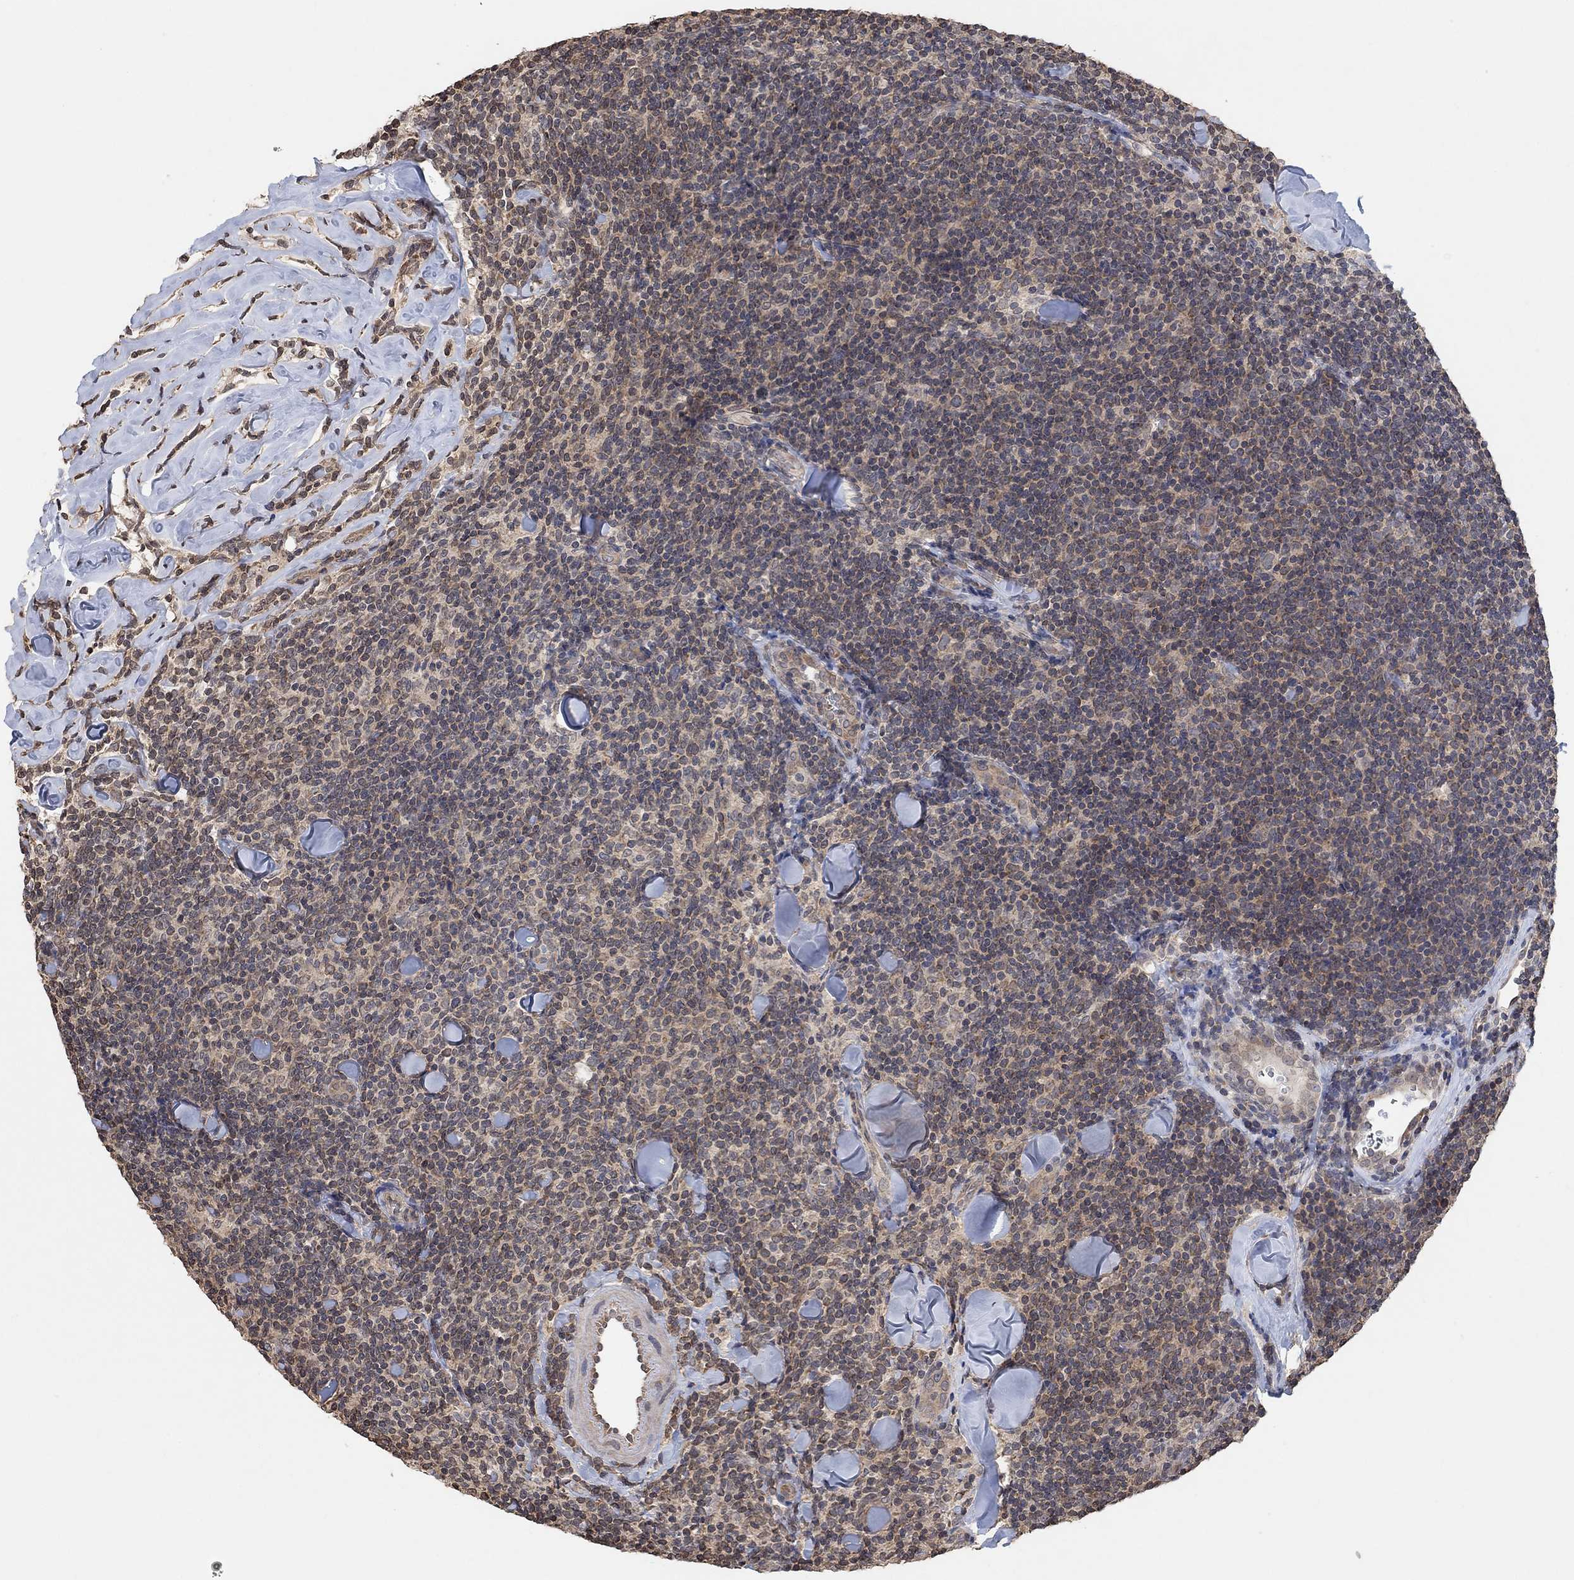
{"staining": {"intensity": "negative", "quantity": "none", "location": "none"}, "tissue": "lymphoma", "cell_type": "Tumor cells", "image_type": "cancer", "snomed": [{"axis": "morphology", "description": "Malignant lymphoma, non-Hodgkin's type, Low grade"}, {"axis": "topography", "description": "Lymph node"}], "caption": "This image is of lymphoma stained with IHC to label a protein in brown with the nuclei are counter-stained blue. There is no expression in tumor cells.", "gene": "UNC5B", "patient": {"sex": "female", "age": 56}}